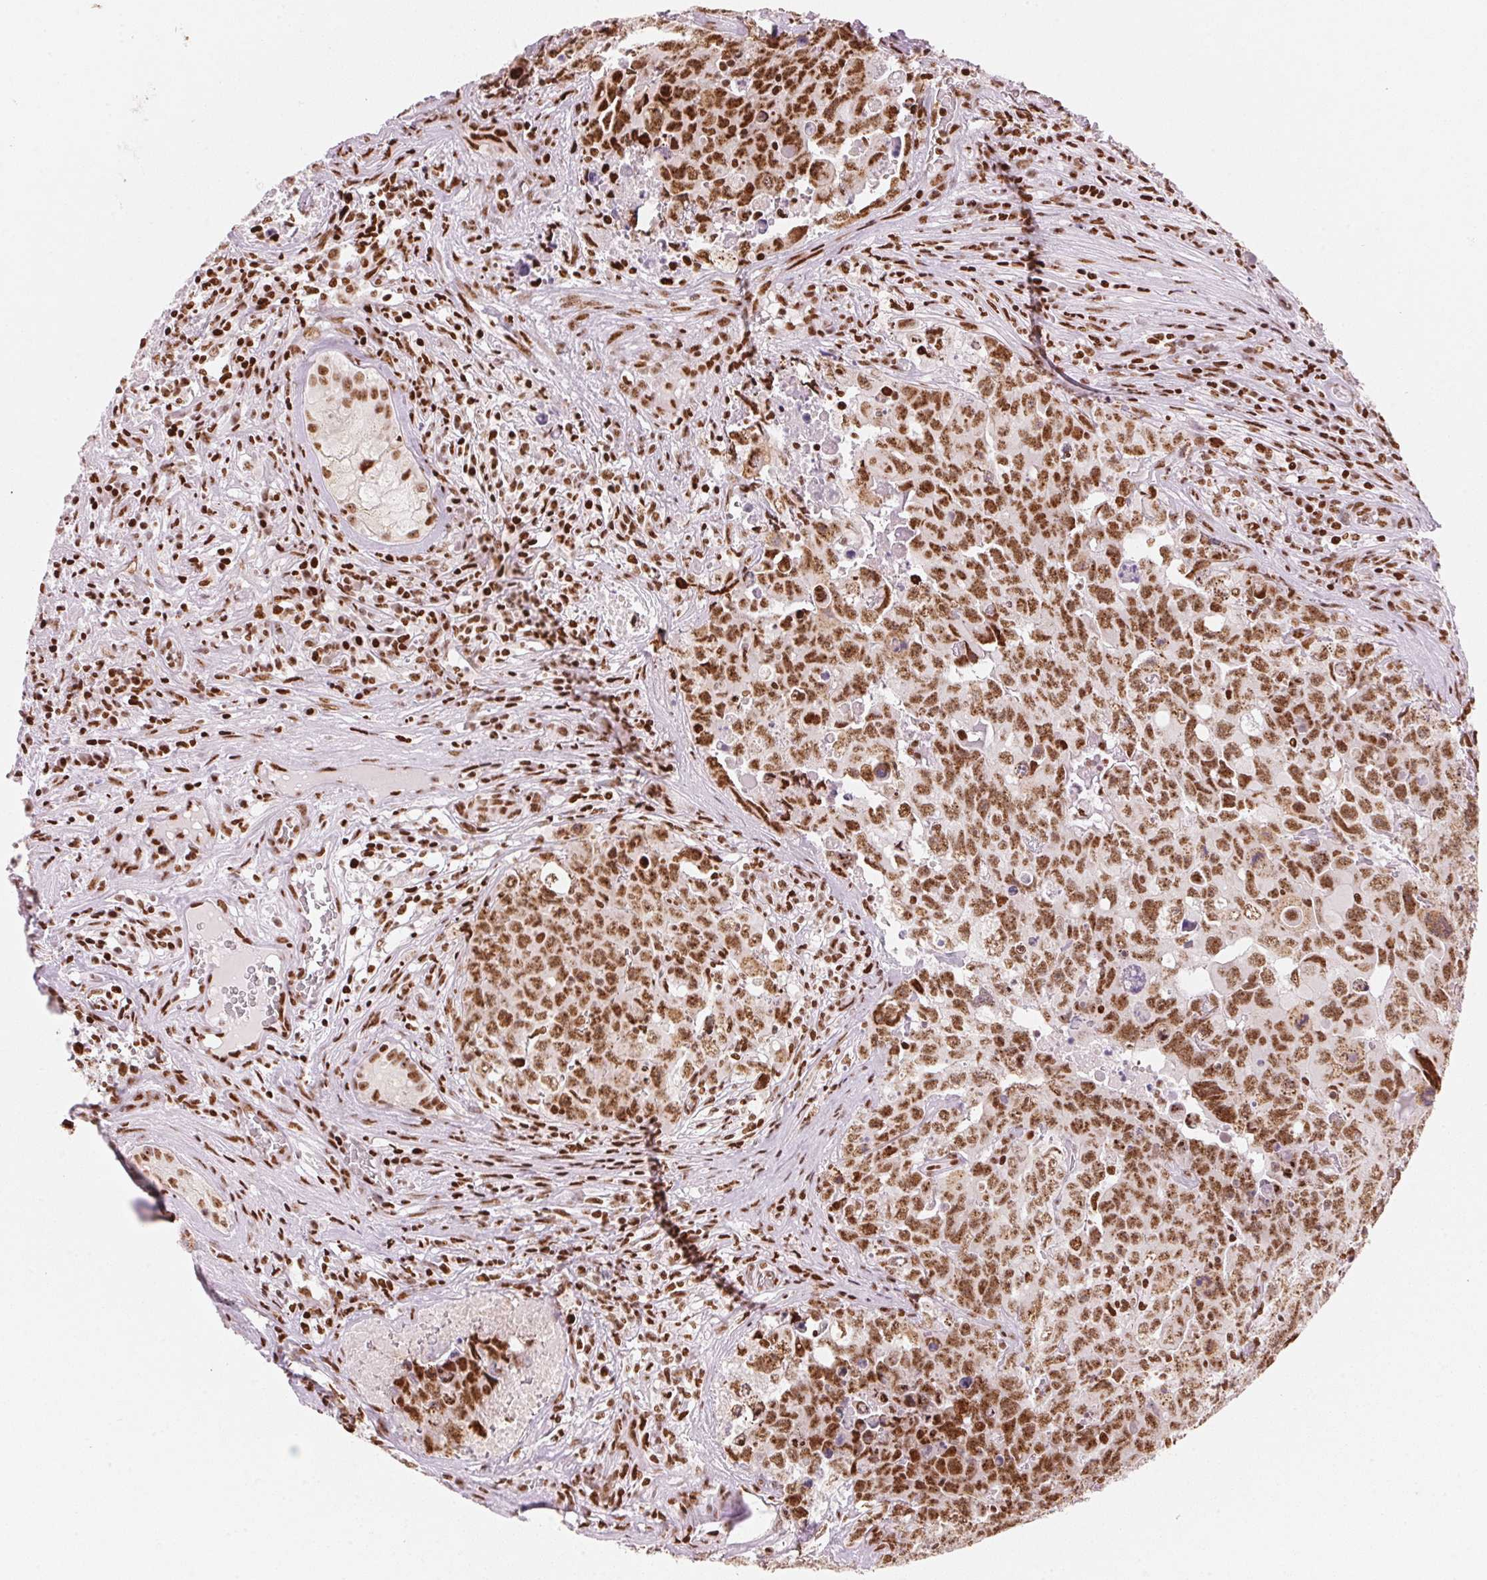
{"staining": {"intensity": "strong", "quantity": ">75%", "location": "nuclear"}, "tissue": "testis cancer", "cell_type": "Tumor cells", "image_type": "cancer", "snomed": [{"axis": "morphology", "description": "Carcinoma, Embryonal, NOS"}, {"axis": "topography", "description": "Testis"}], "caption": "There is high levels of strong nuclear positivity in tumor cells of testis cancer, as demonstrated by immunohistochemical staining (brown color).", "gene": "NXF1", "patient": {"sex": "male", "age": 24}}